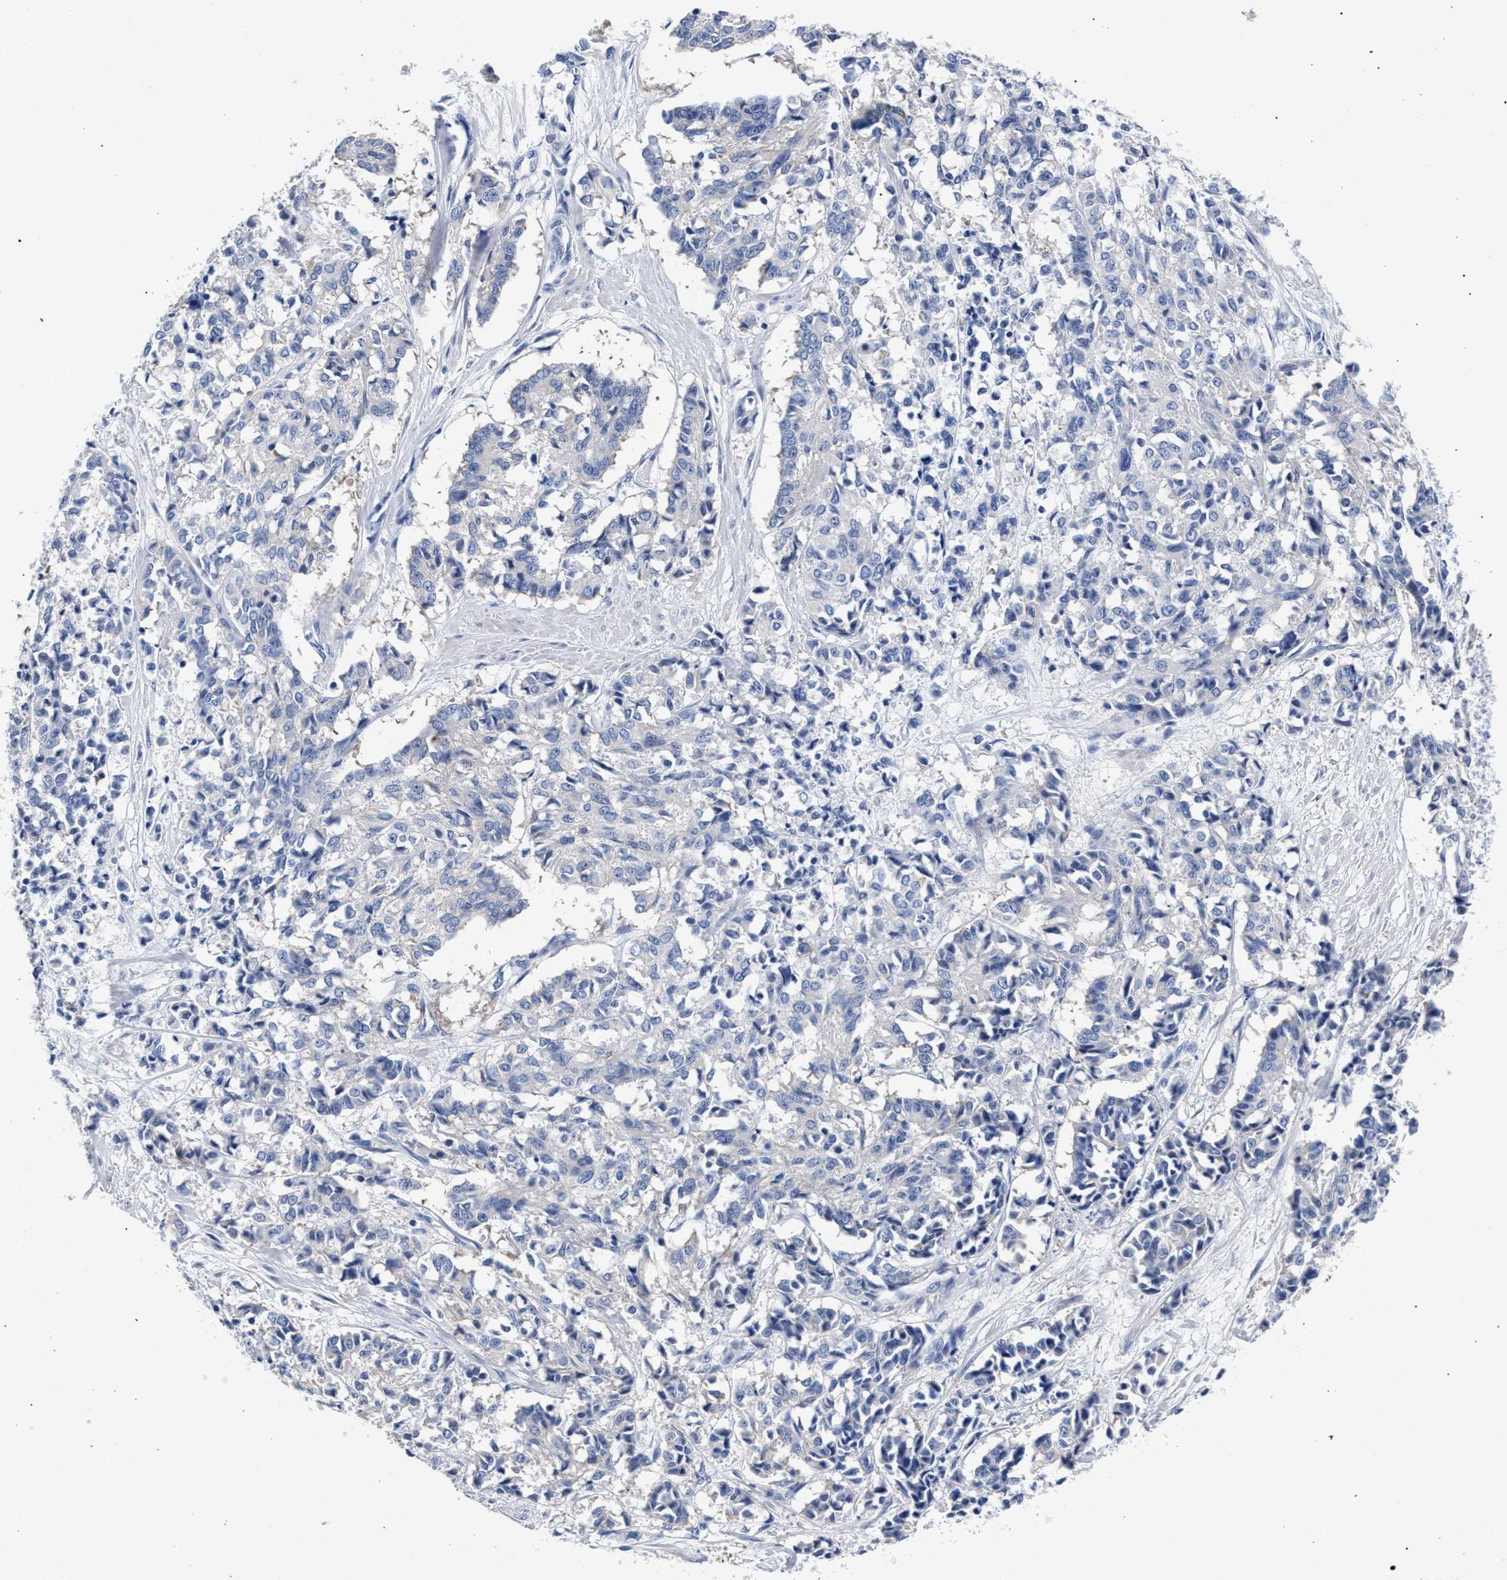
{"staining": {"intensity": "negative", "quantity": "none", "location": "none"}, "tissue": "cervical cancer", "cell_type": "Tumor cells", "image_type": "cancer", "snomed": [{"axis": "morphology", "description": "Squamous cell carcinoma, NOS"}, {"axis": "topography", "description": "Cervix"}], "caption": "This is an IHC image of human cervical cancer. There is no positivity in tumor cells.", "gene": "AKAP4", "patient": {"sex": "female", "age": 35}}